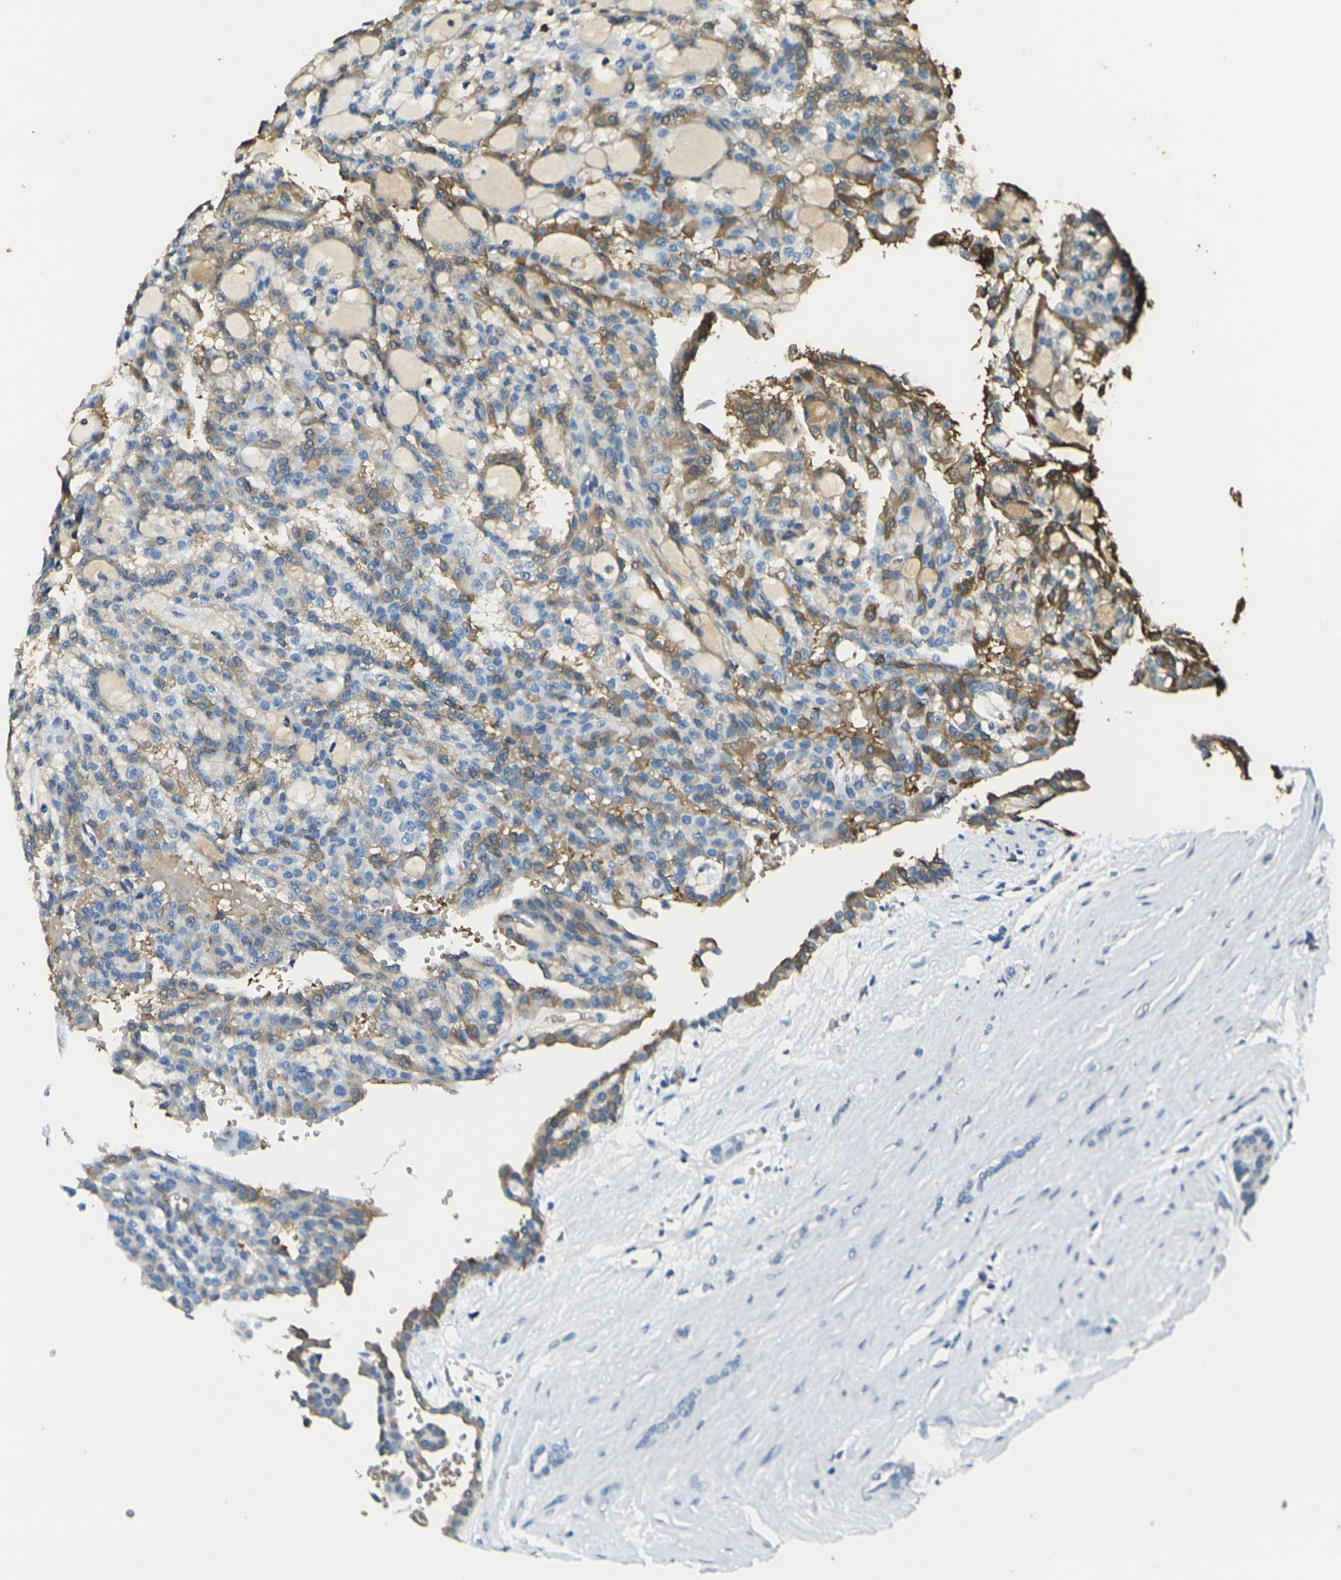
{"staining": {"intensity": "moderate", "quantity": "25%-75%", "location": "cytoplasmic/membranous"}, "tissue": "renal cancer", "cell_type": "Tumor cells", "image_type": "cancer", "snomed": [{"axis": "morphology", "description": "Adenocarcinoma, NOS"}, {"axis": "topography", "description": "Kidney"}], "caption": "Immunohistochemical staining of adenocarcinoma (renal) reveals medium levels of moderate cytoplasmic/membranous protein expression in about 25%-75% of tumor cells.", "gene": "HBB", "patient": {"sex": "male", "age": 63}}